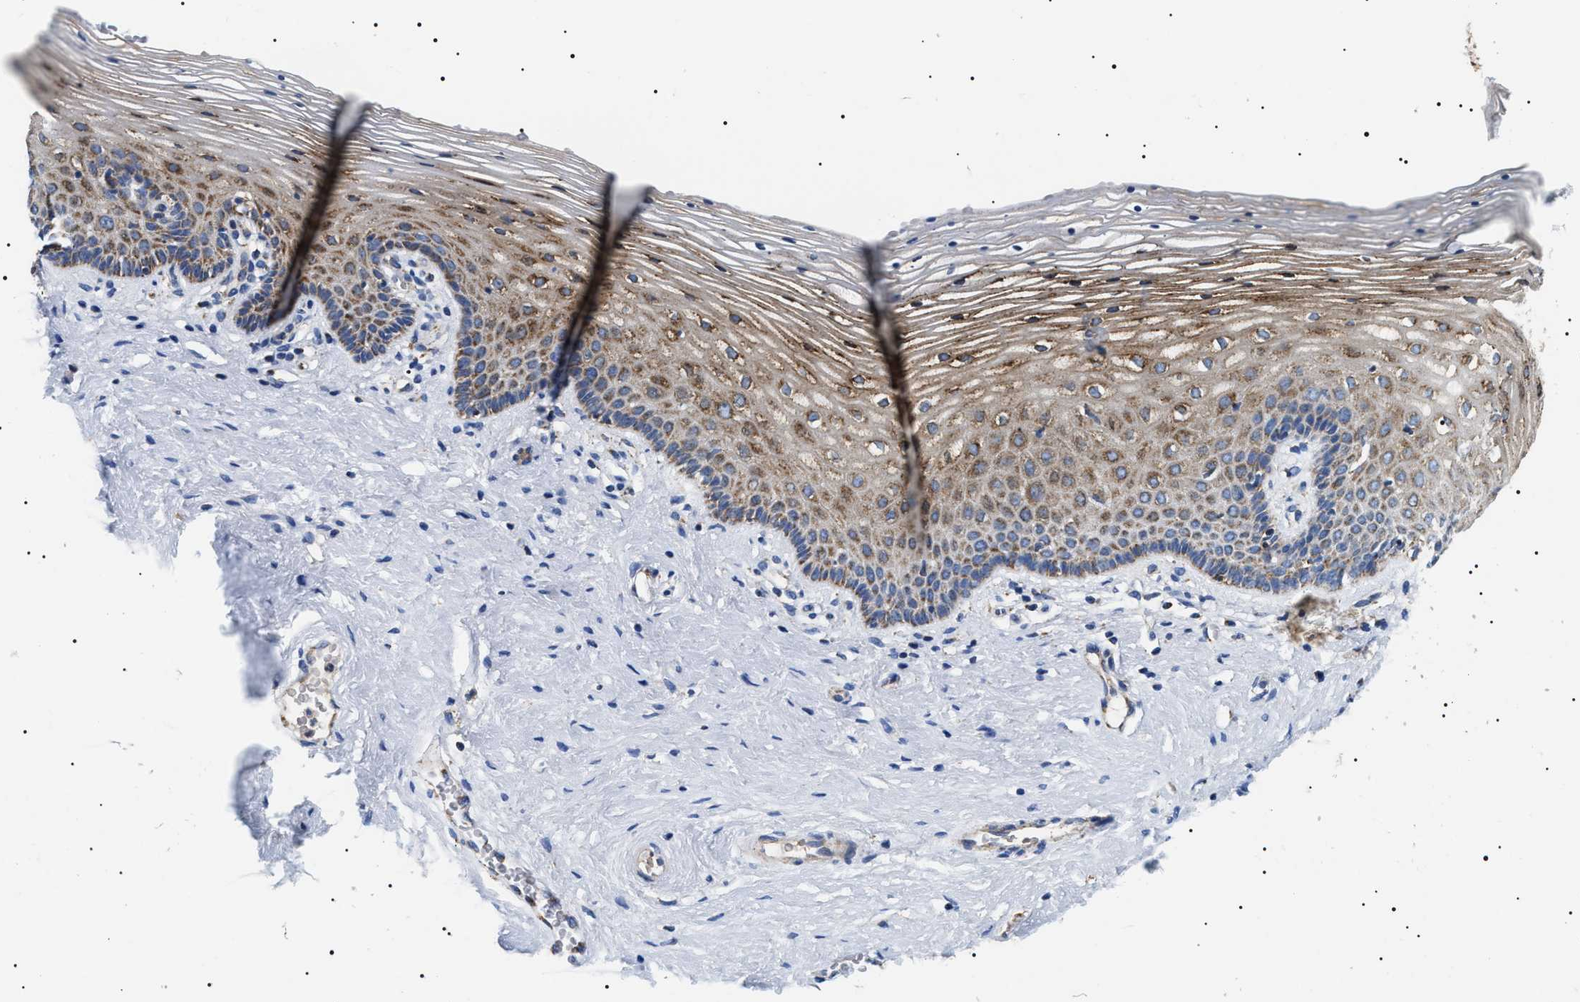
{"staining": {"intensity": "moderate", "quantity": ">75%", "location": "cytoplasmic/membranous"}, "tissue": "vagina", "cell_type": "Squamous epithelial cells", "image_type": "normal", "snomed": [{"axis": "morphology", "description": "Normal tissue, NOS"}, {"axis": "topography", "description": "Vagina"}], "caption": "Immunohistochemical staining of normal human vagina displays moderate cytoplasmic/membranous protein expression in about >75% of squamous epithelial cells.", "gene": "OXSM", "patient": {"sex": "female", "age": 32}}